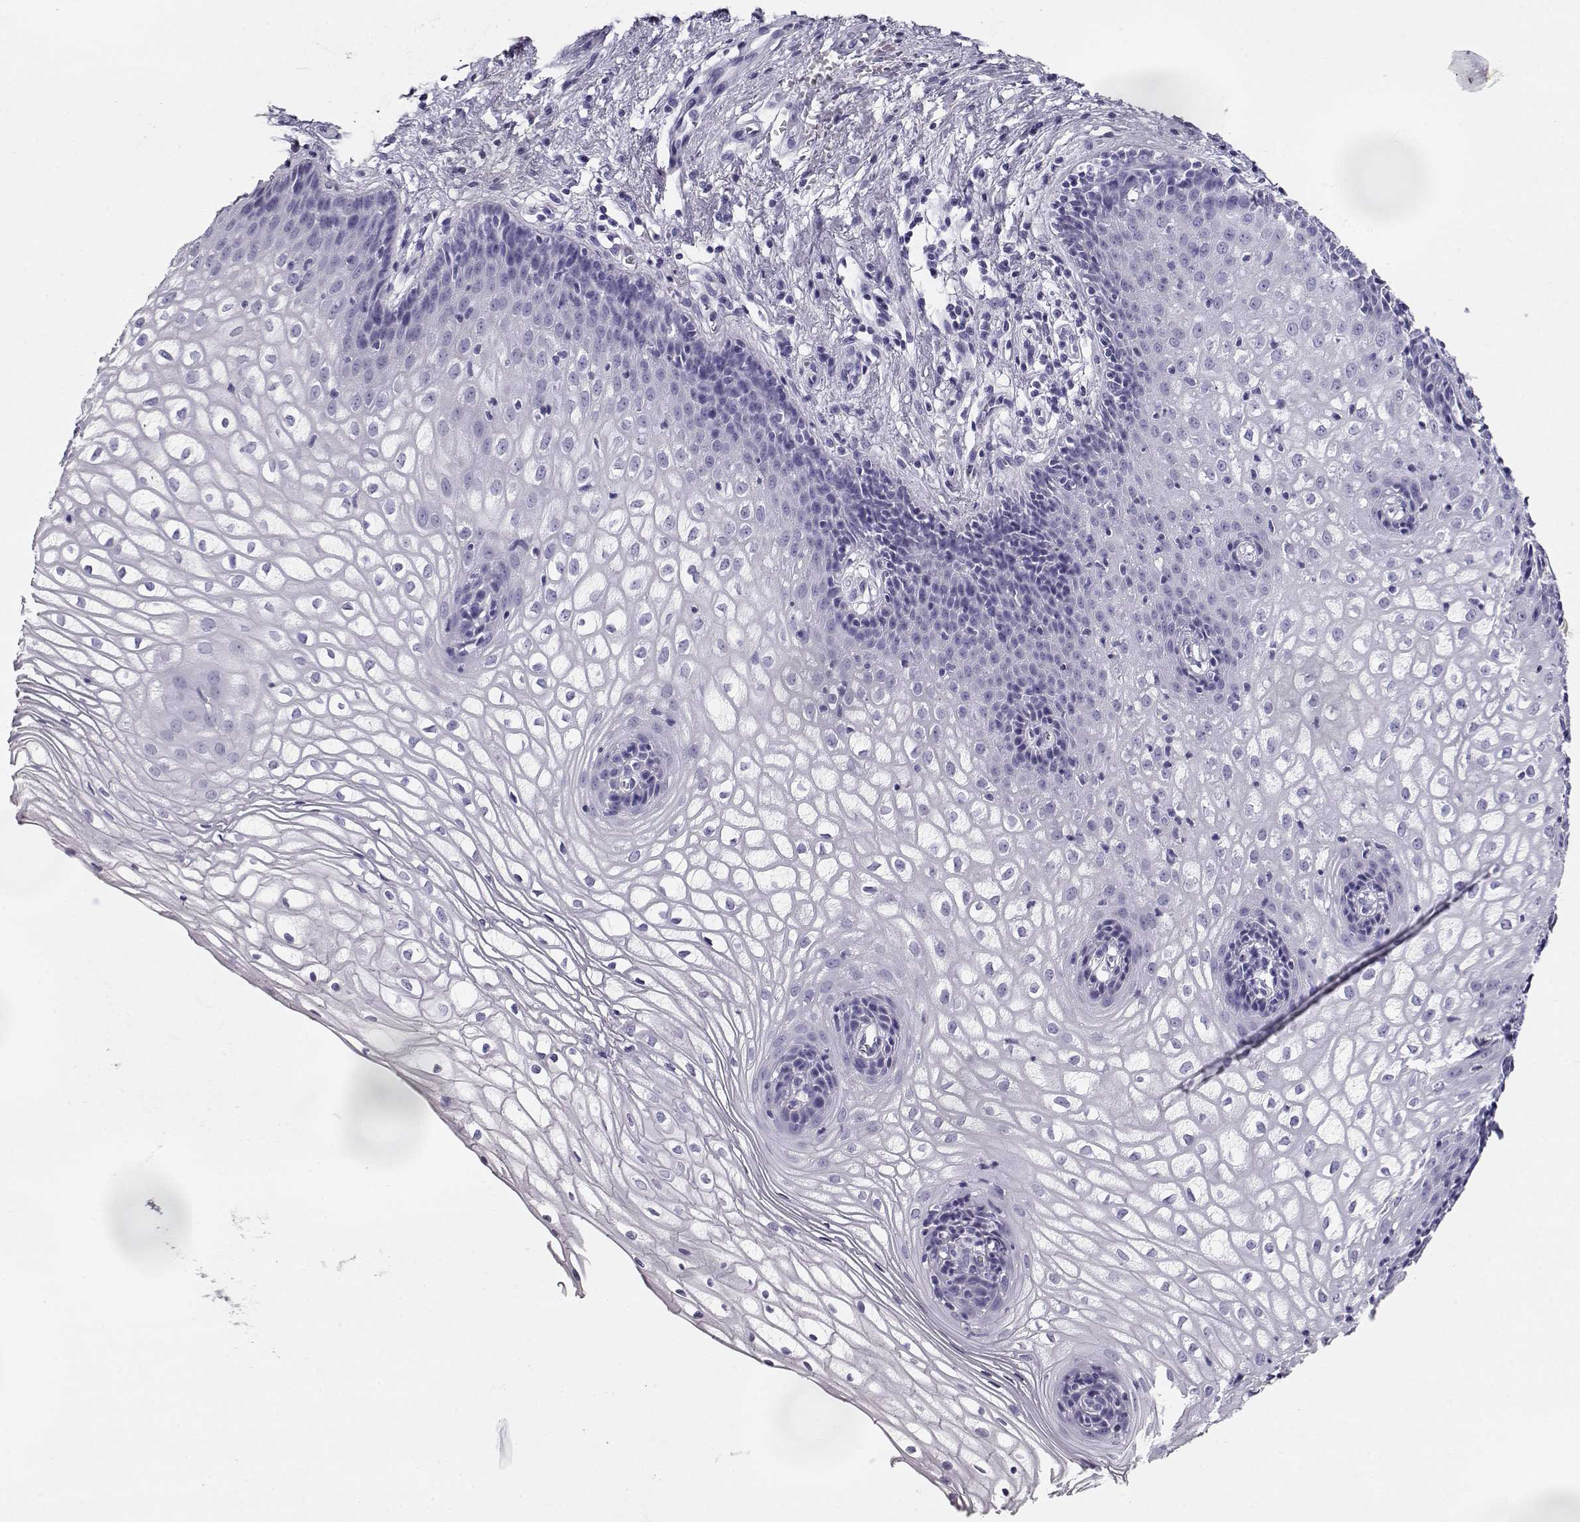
{"staining": {"intensity": "negative", "quantity": "none", "location": "none"}, "tissue": "vagina", "cell_type": "Squamous epithelial cells", "image_type": "normal", "snomed": [{"axis": "morphology", "description": "Normal tissue, NOS"}, {"axis": "topography", "description": "Vagina"}], "caption": "Histopathology image shows no protein expression in squamous epithelial cells of normal vagina.", "gene": "MAGEC1", "patient": {"sex": "female", "age": 34}}